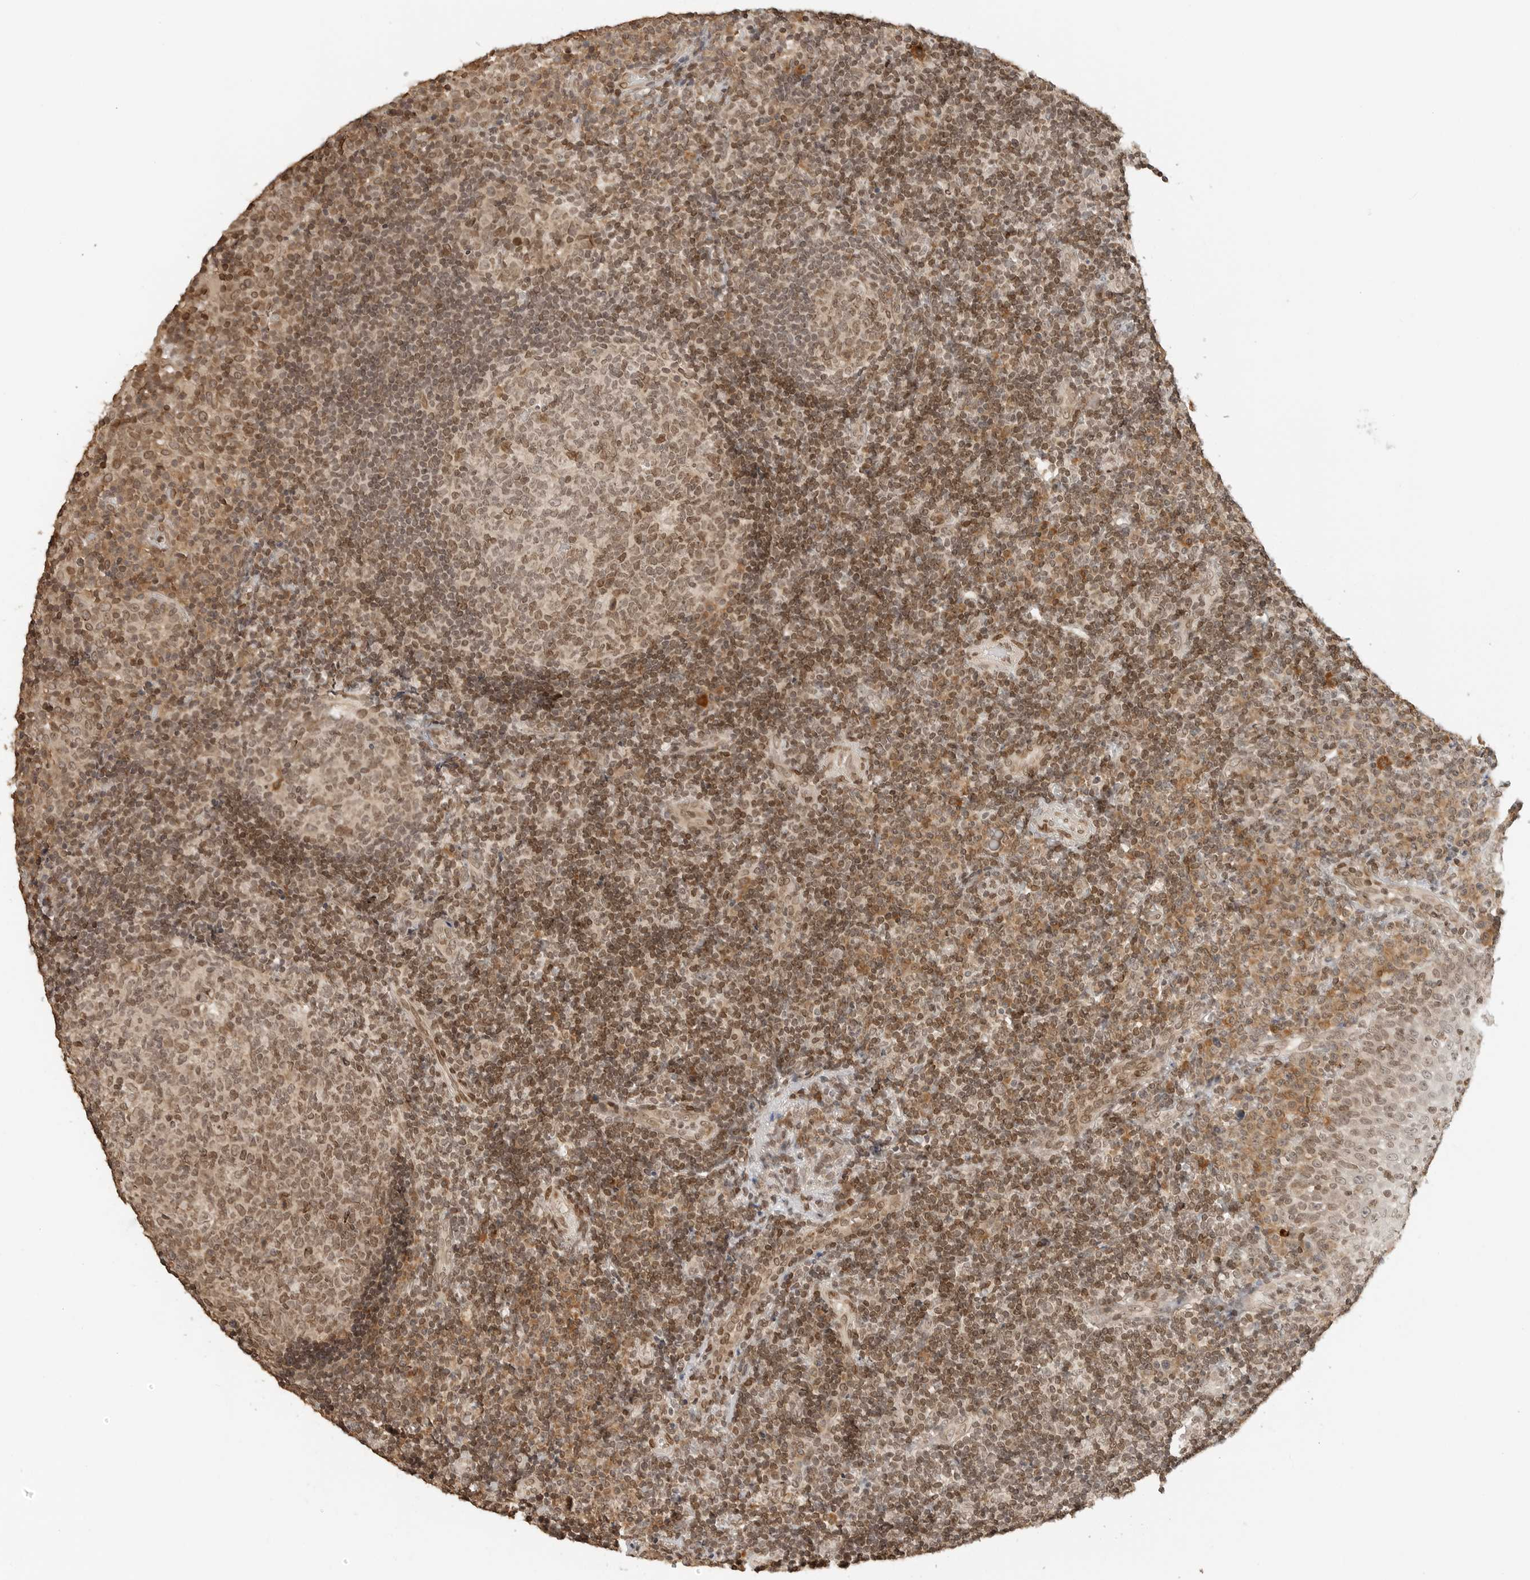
{"staining": {"intensity": "moderate", "quantity": ">75%", "location": "cytoplasmic/membranous,nuclear"}, "tissue": "tonsil", "cell_type": "Germinal center cells", "image_type": "normal", "snomed": [{"axis": "morphology", "description": "Normal tissue, NOS"}, {"axis": "topography", "description": "Tonsil"}], "caption": "Immunohistochemistry histopathology image of unremarkable human tonsil stained for a protein (brown), which shows medium levels of moderate cytoplasmic/membranous,nuclear expression in about >75% of germinal center cells.", "gene": "POLH", "patient": {"sex": "female", "age": 40}}